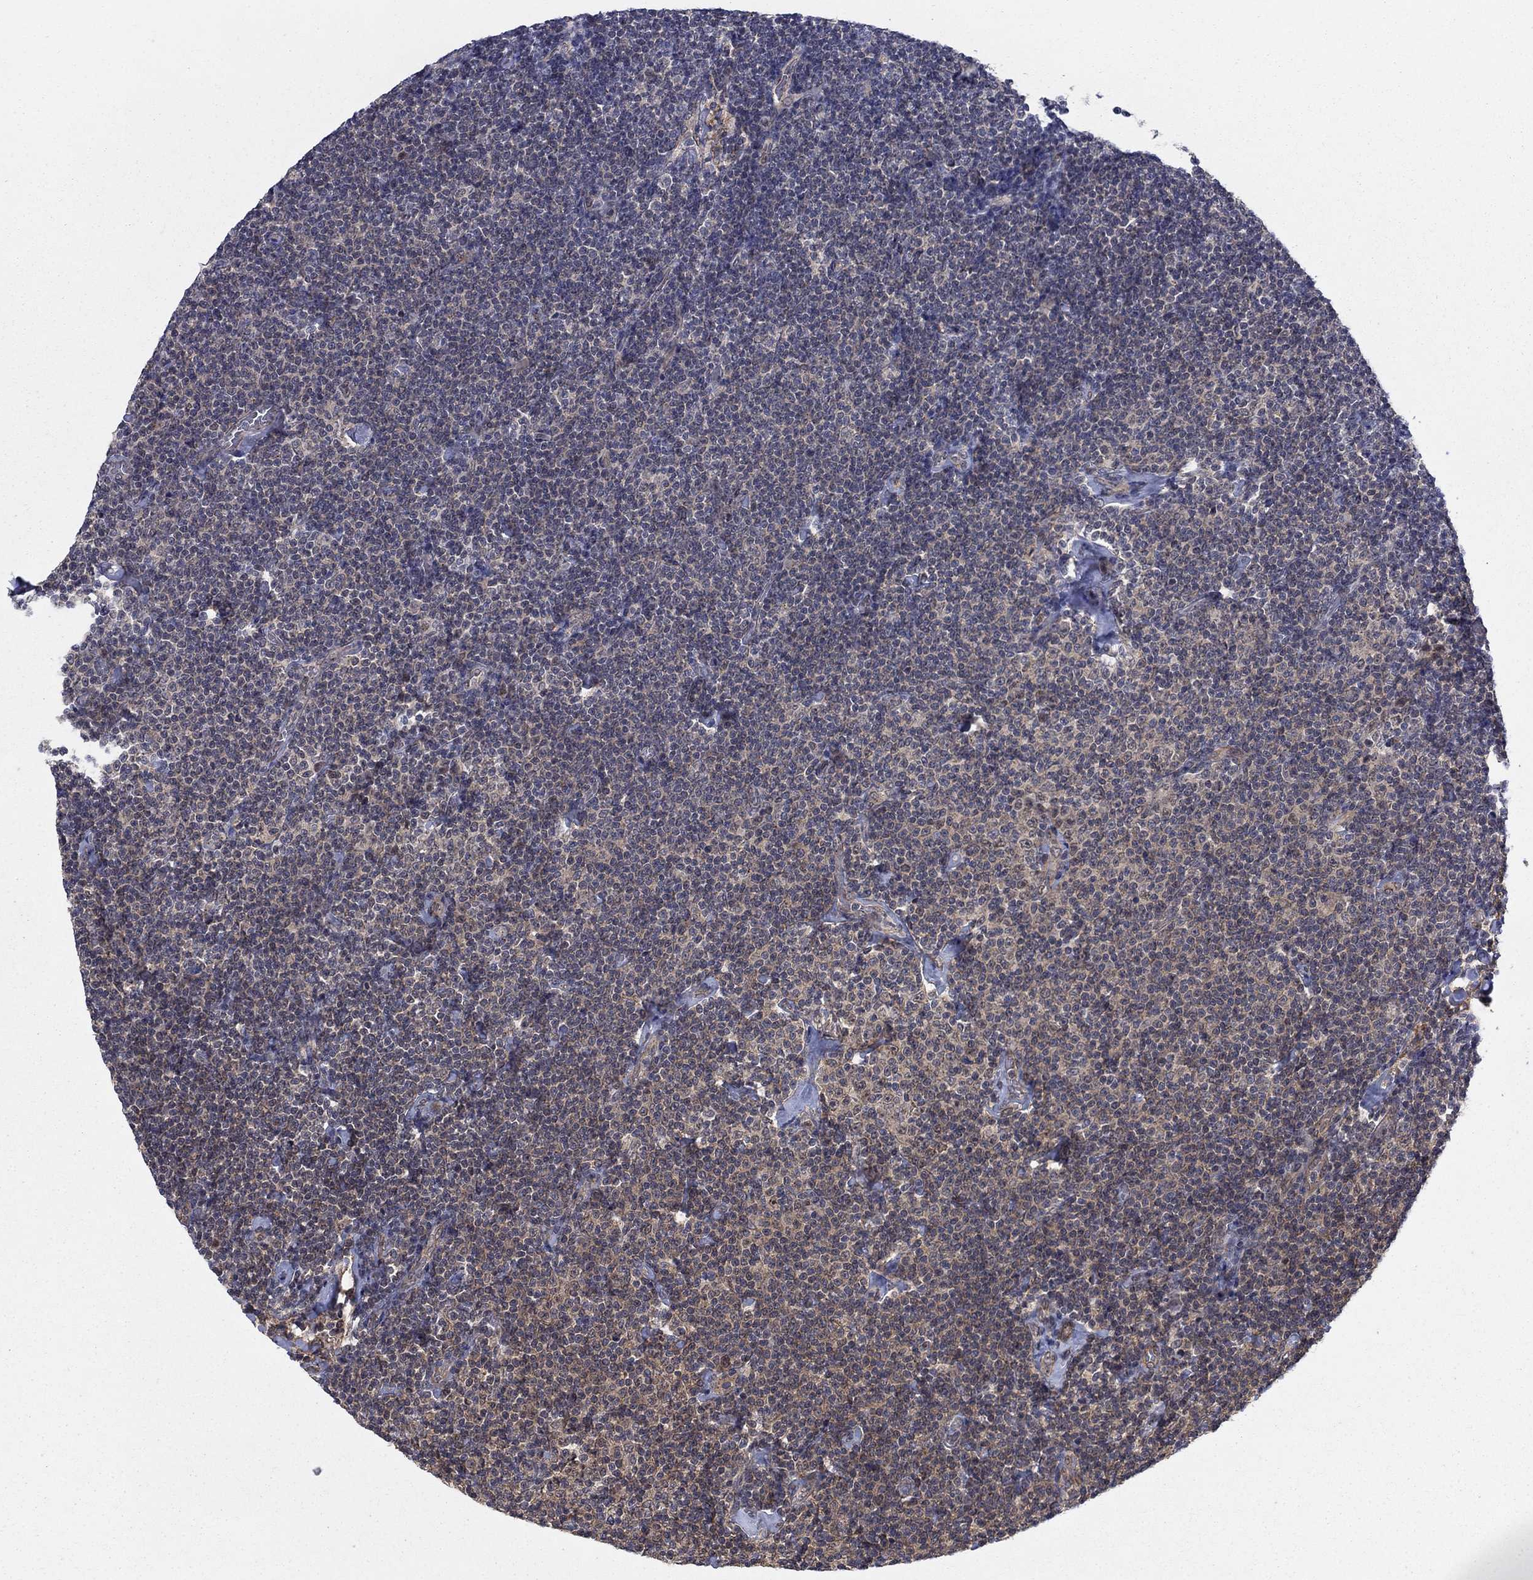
{"staining": {"intensity": "weak", "quantity": "25%-75%", "location": "cytoplasmic/membranous"}, "tissue": "lymphoma", "cell_type": "Tumor cells", "image_type": "cancer", "snomed": [{"axis": "morphology", "description": "Malignant lymphoma, non-Hodgkin's type, Low grade"}, {"axis": "topography", "description": "Lymph node"}], "caption": "A low amount of weak cytoplasmic/membranous staining is identified in about 25%-75% of tumor cells in low-grade malignant lymphoma, non-Hodgkin's type tissue. The protein is shown in brown color, while the nuclei are stained blue.", "gene": "SH3RF1", "patient": {"sex": "male", "age": 81}}